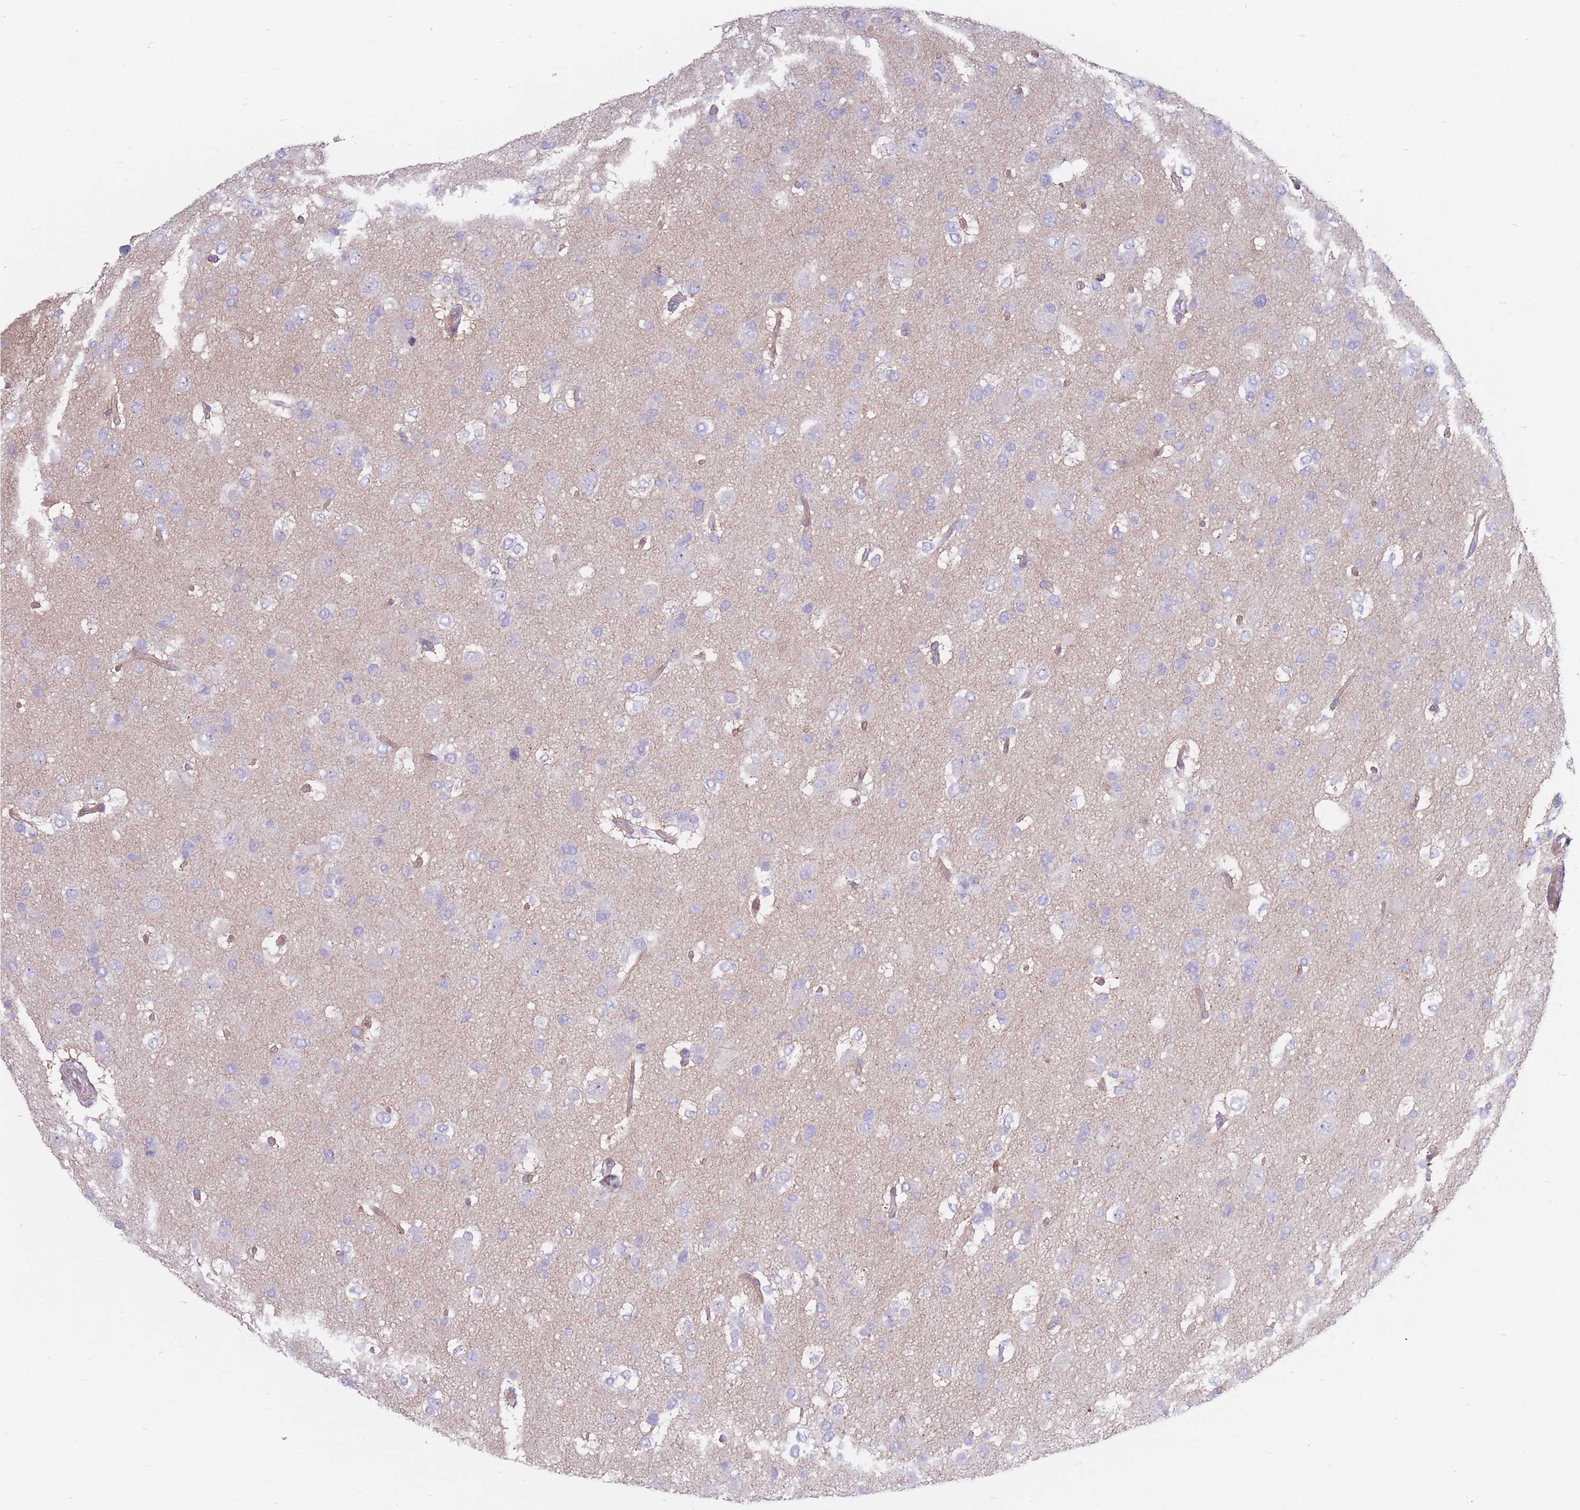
{"staining": {"intensity": "negative", "quantity": "none", "location": "none"}, "tissue": "glioma", "cell_type": "Tumor cells", "image_type": "cancer", "snomed": [{"axis": "morphology", "description": "Glioma, malignant, High grade"}, {"axis": "topography", "description": "Brain"}], "caption": "Immunohistochemistry (IHC) of glioma exhibits no staining in tumor cells.", "gene": "PLPP1", "patient": {"sex": "male", "age": 53}}